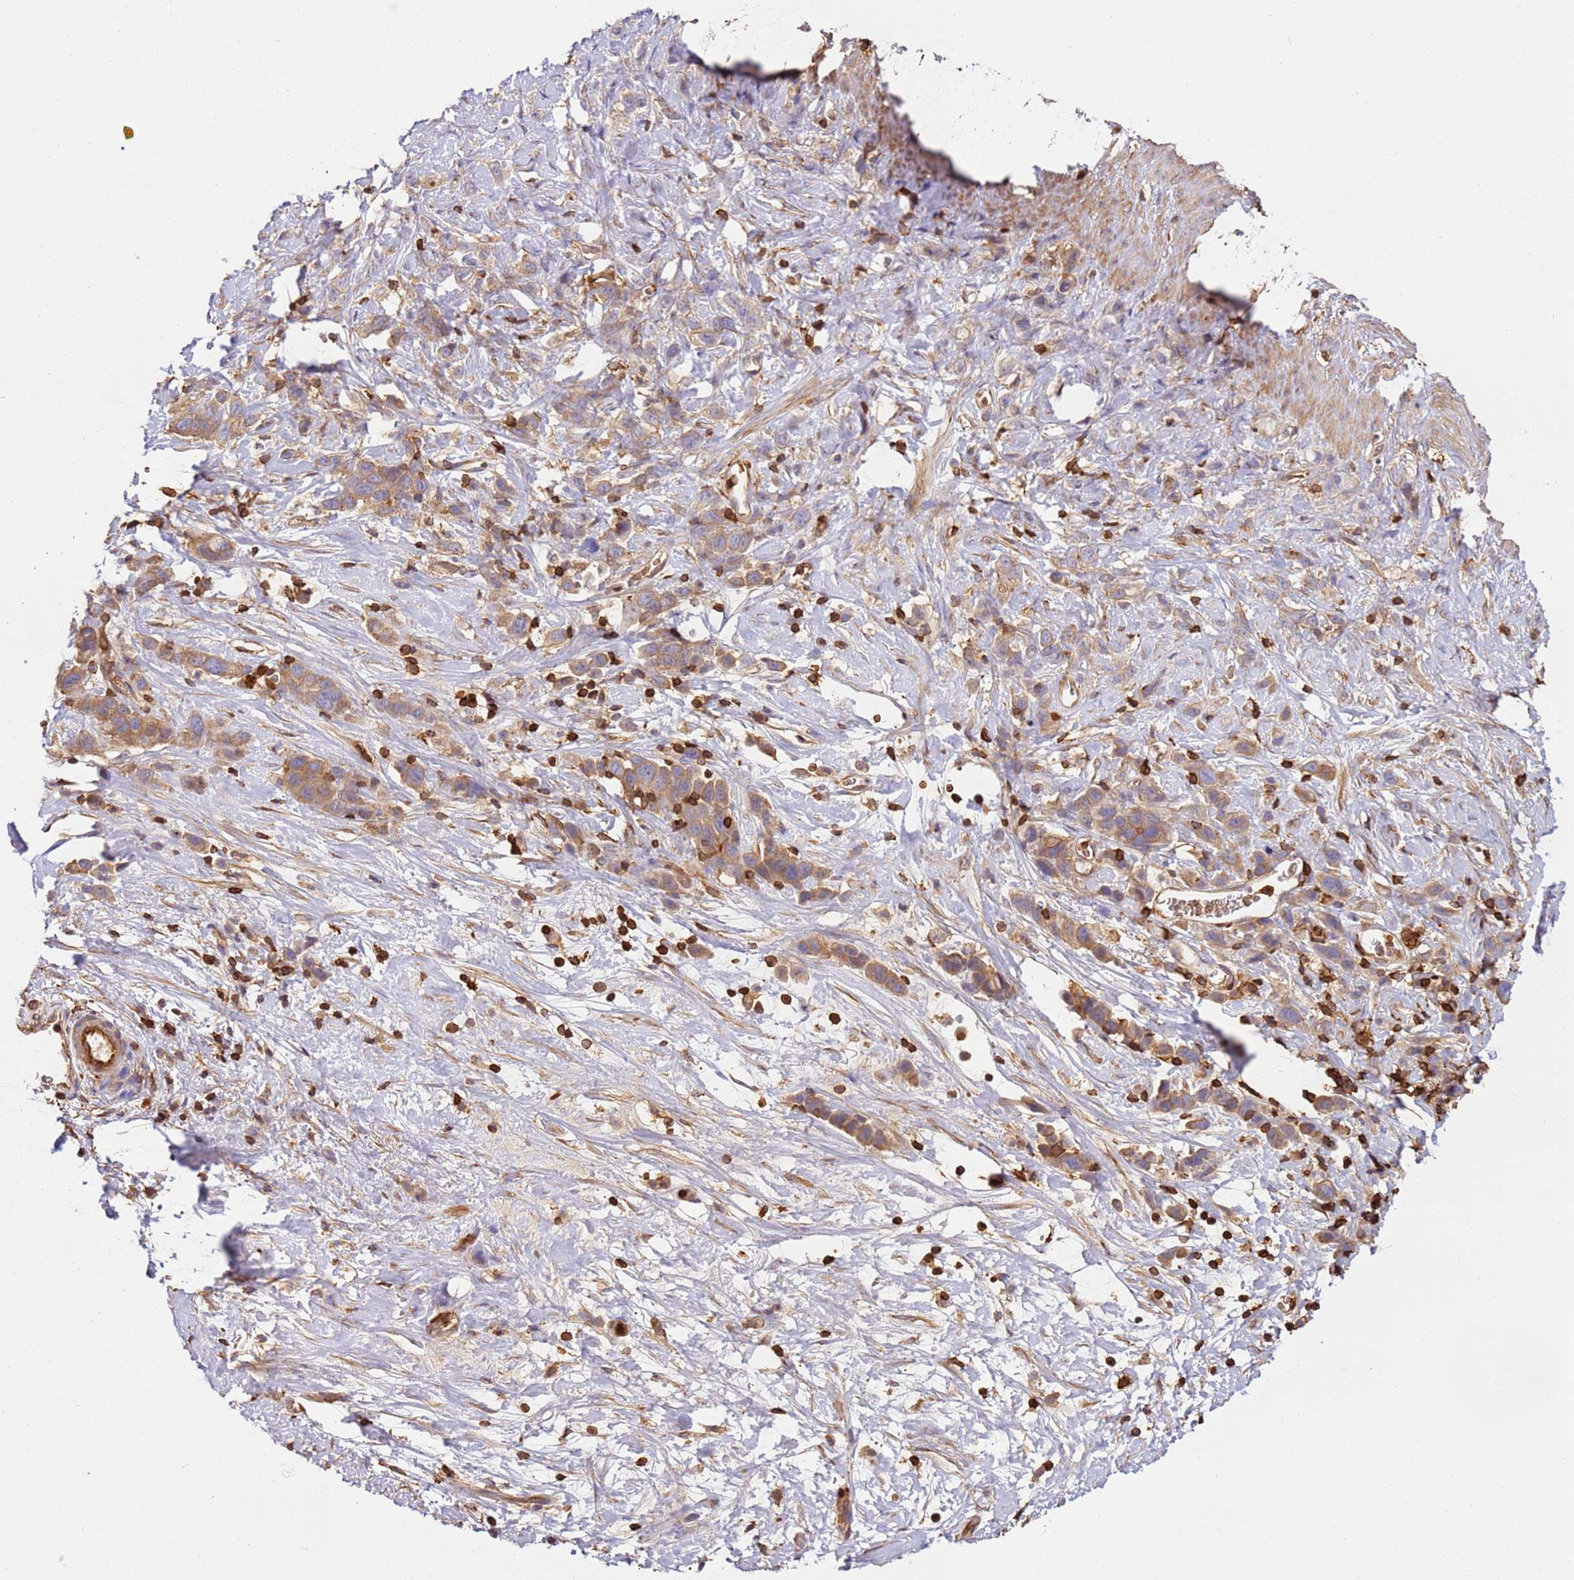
{"staining": {"intensity": "moderate", "quantity": ">75%", "location": "cytoplasmic/membranous"}, "tissue": "stomach cancer", "cell_type": "Tumor cells", "image_type": "cancer", "snomed": [{"axis": "morphology", "description": "Adenocarcinoma, NOS"}, {"axis": "topography", "description": "Stomach"}], "caption": "Brown immunohistochemical staining in human stomach cancer displays moderate cytoplasmic/membranous expression in about >75% of tumor cells. The protein is stained brown, and the nuclei are stained in blue (DAB IHC with brightfield microscopy, high magnification).", "gene": "OR6P1", "patient": {"sex": "female", "age": 65}}